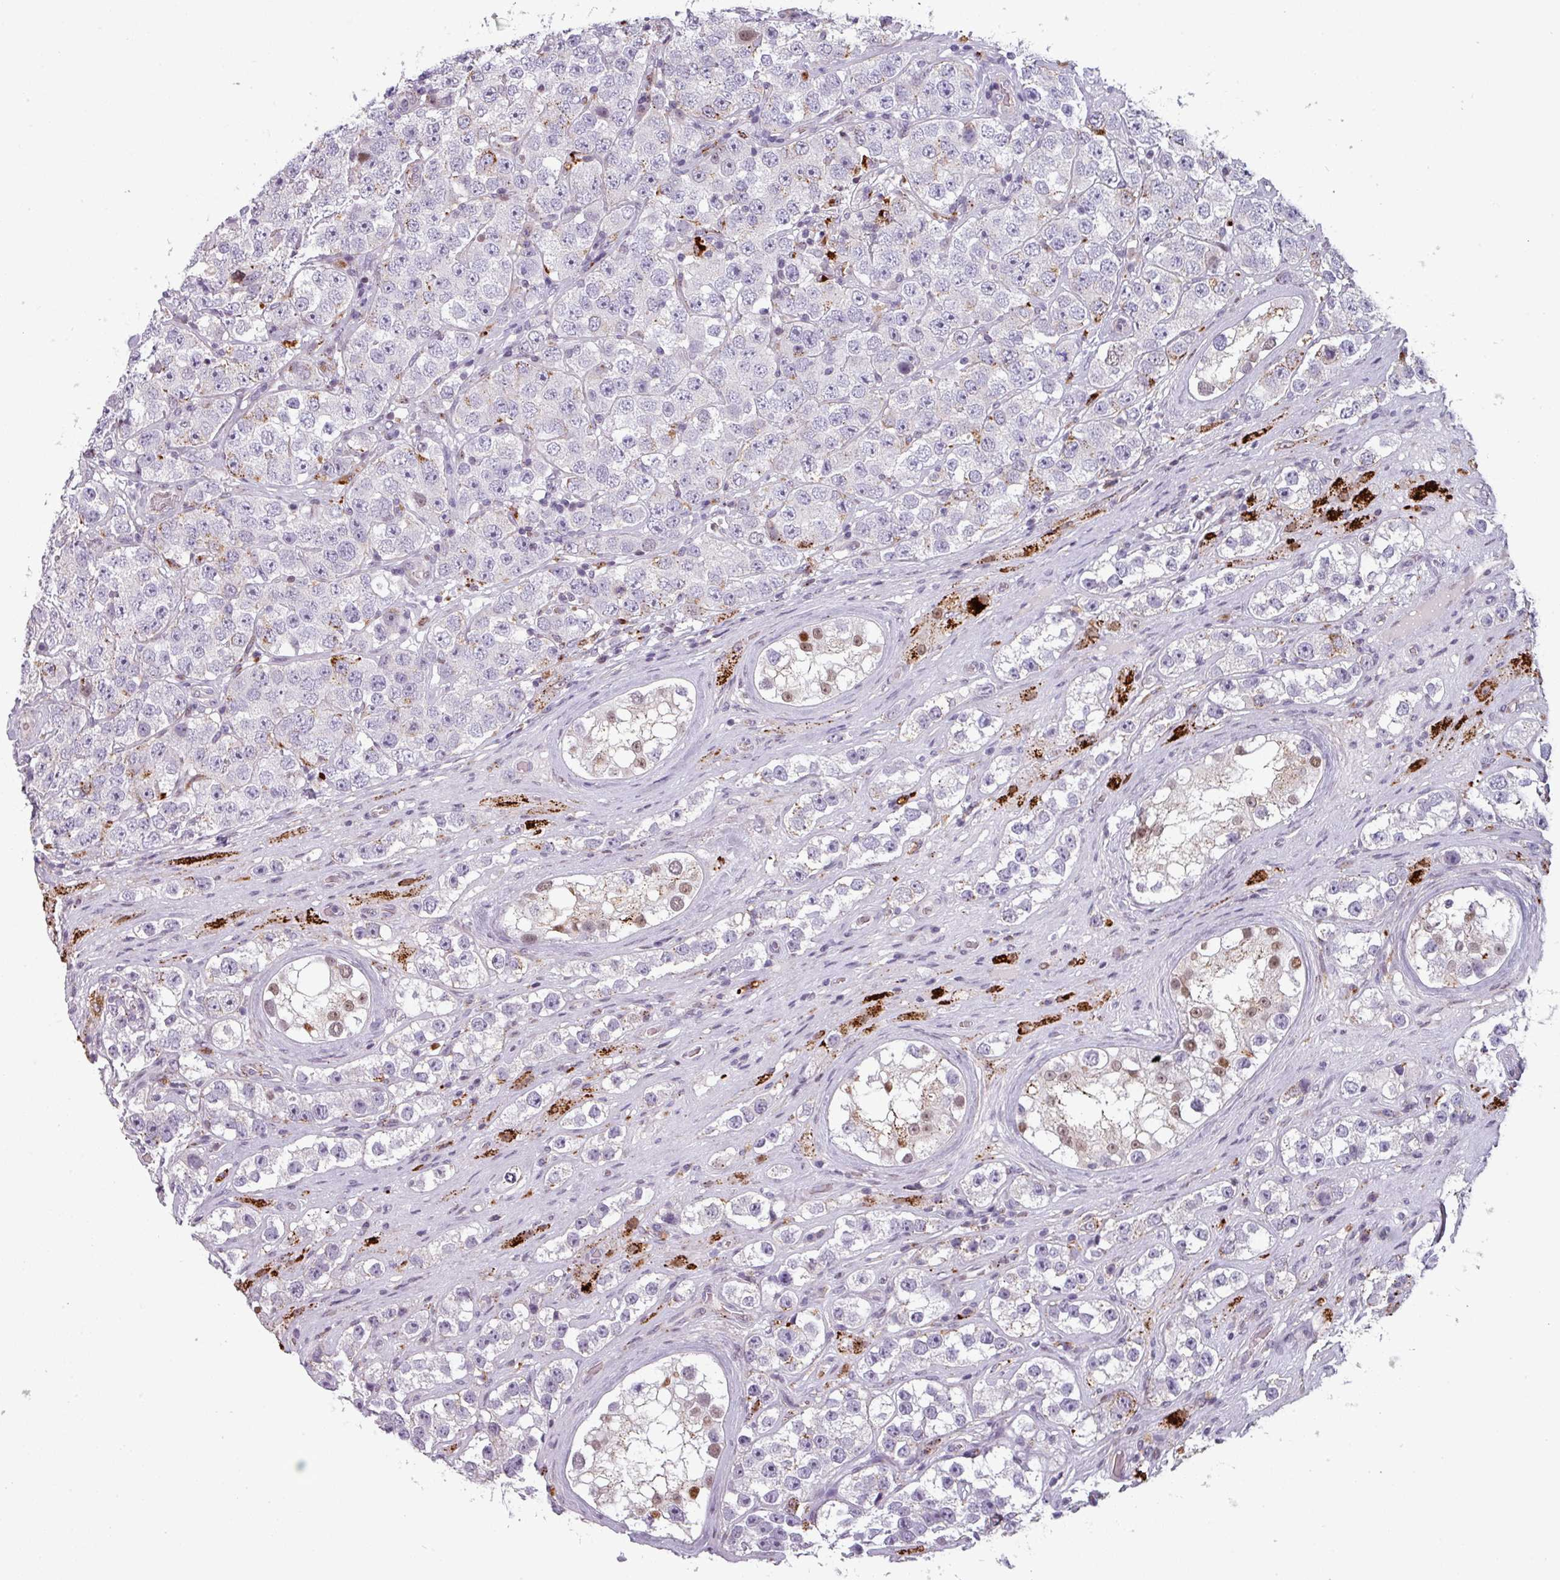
{"staining": {"intensity": "negative", "quantity": "none", "location": "none"}, "tissue": "testis cancer", "cell_type": "Tumor cells", "image_type": "cancer", "snomed": [{"axis": "morphology", "description": "Seminoma, NOS"}, {"axis": "topography", "description": "Testis"}], "caption": "The micrograph reveals no staining of tumor cells in testis seminoma.", "gene": "TMEFF1", "patient": {"sex": "male", "age": 28}}